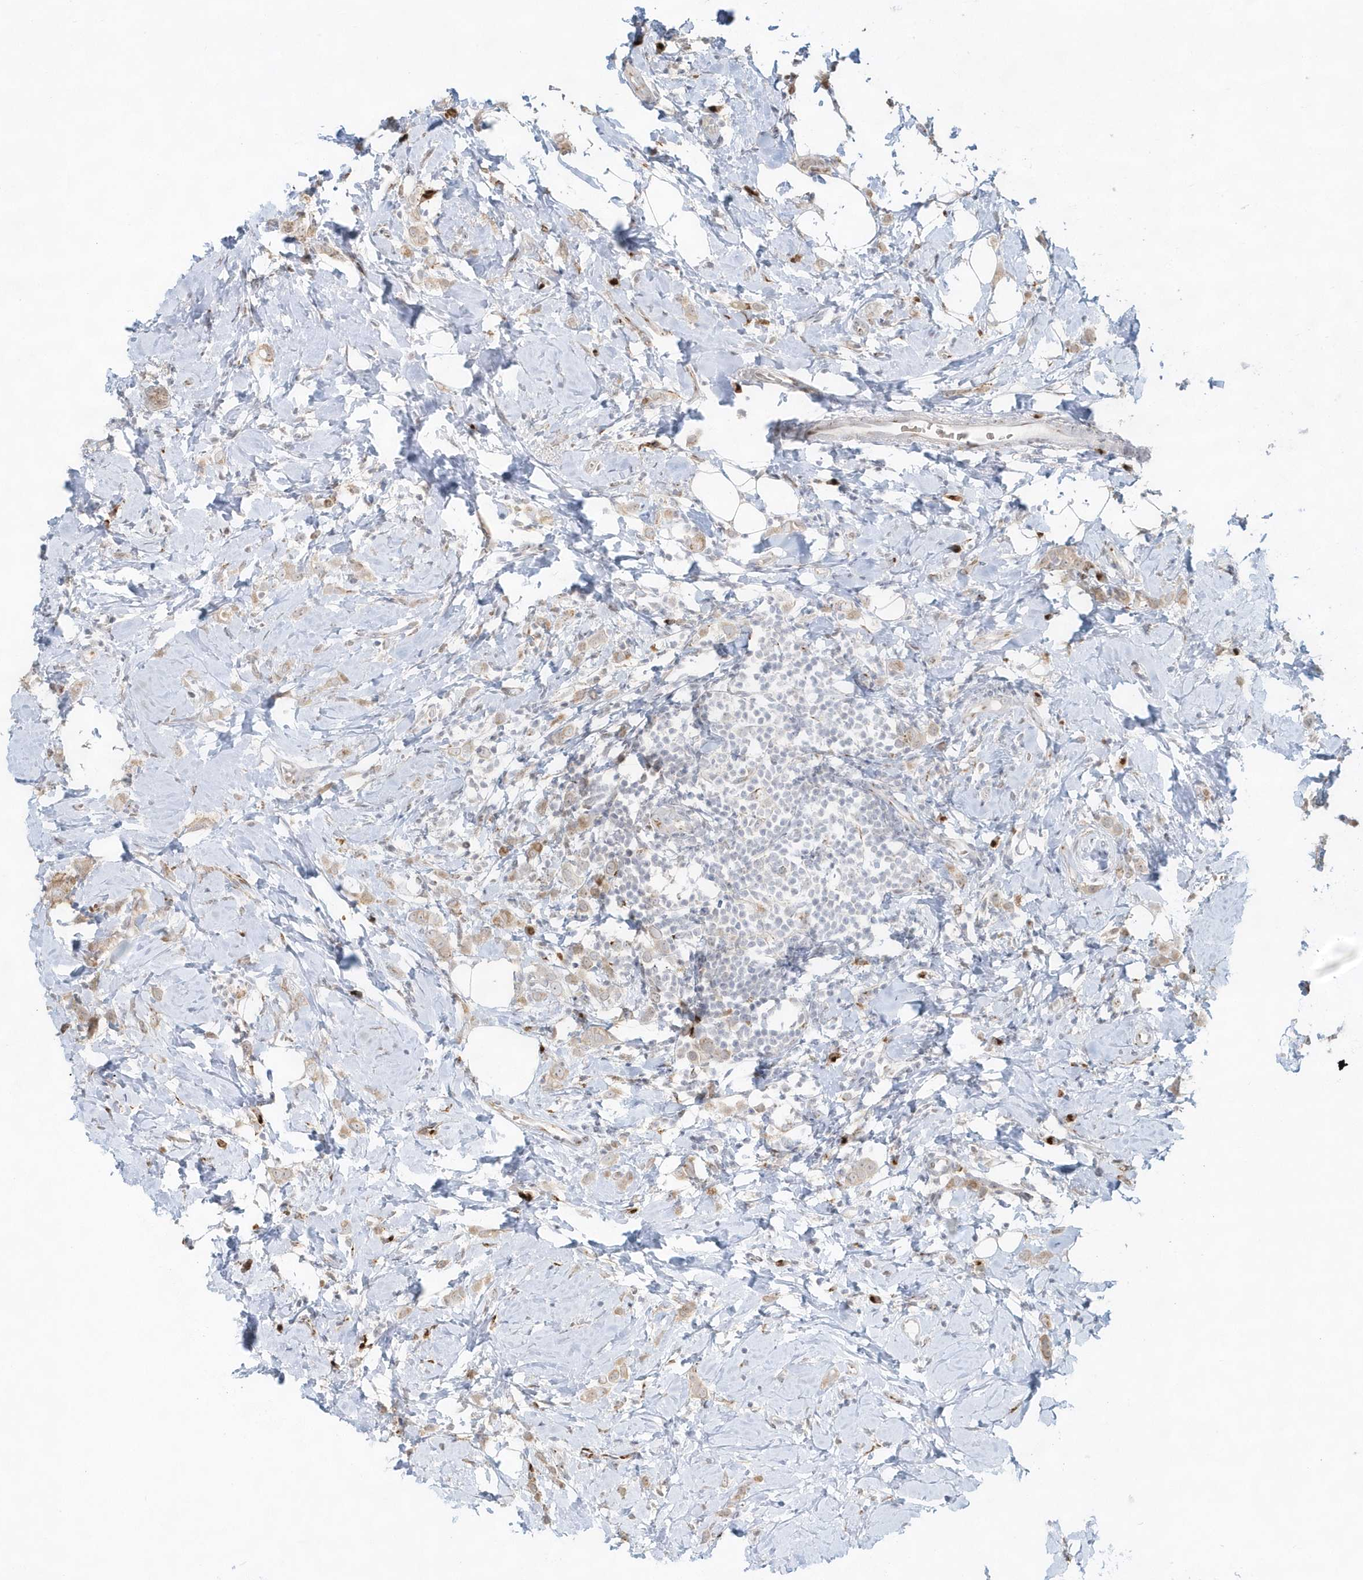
{"staining": {"intensity": "weak", "quantity": "25%-75%", "location": "cytoplasmic/membranous"}, "tissue": "breast cancer", "cell_type": "Tumor cells", "image_type": "cancer", "snomed": [{"axis": "morphology", "description": "Lobular carcinoma"}, {"axis": "topography", "description": "Breast"}], "caption": "IHC image of lobular carcinoma (breast) stained for a protein (brown), which reveals low levels of weak cytoplasmic/membranous staining in approximately 25%-75% of tumor cells.", "gene": "DHFR", "patient": {"sex": "female", "age": 47}}